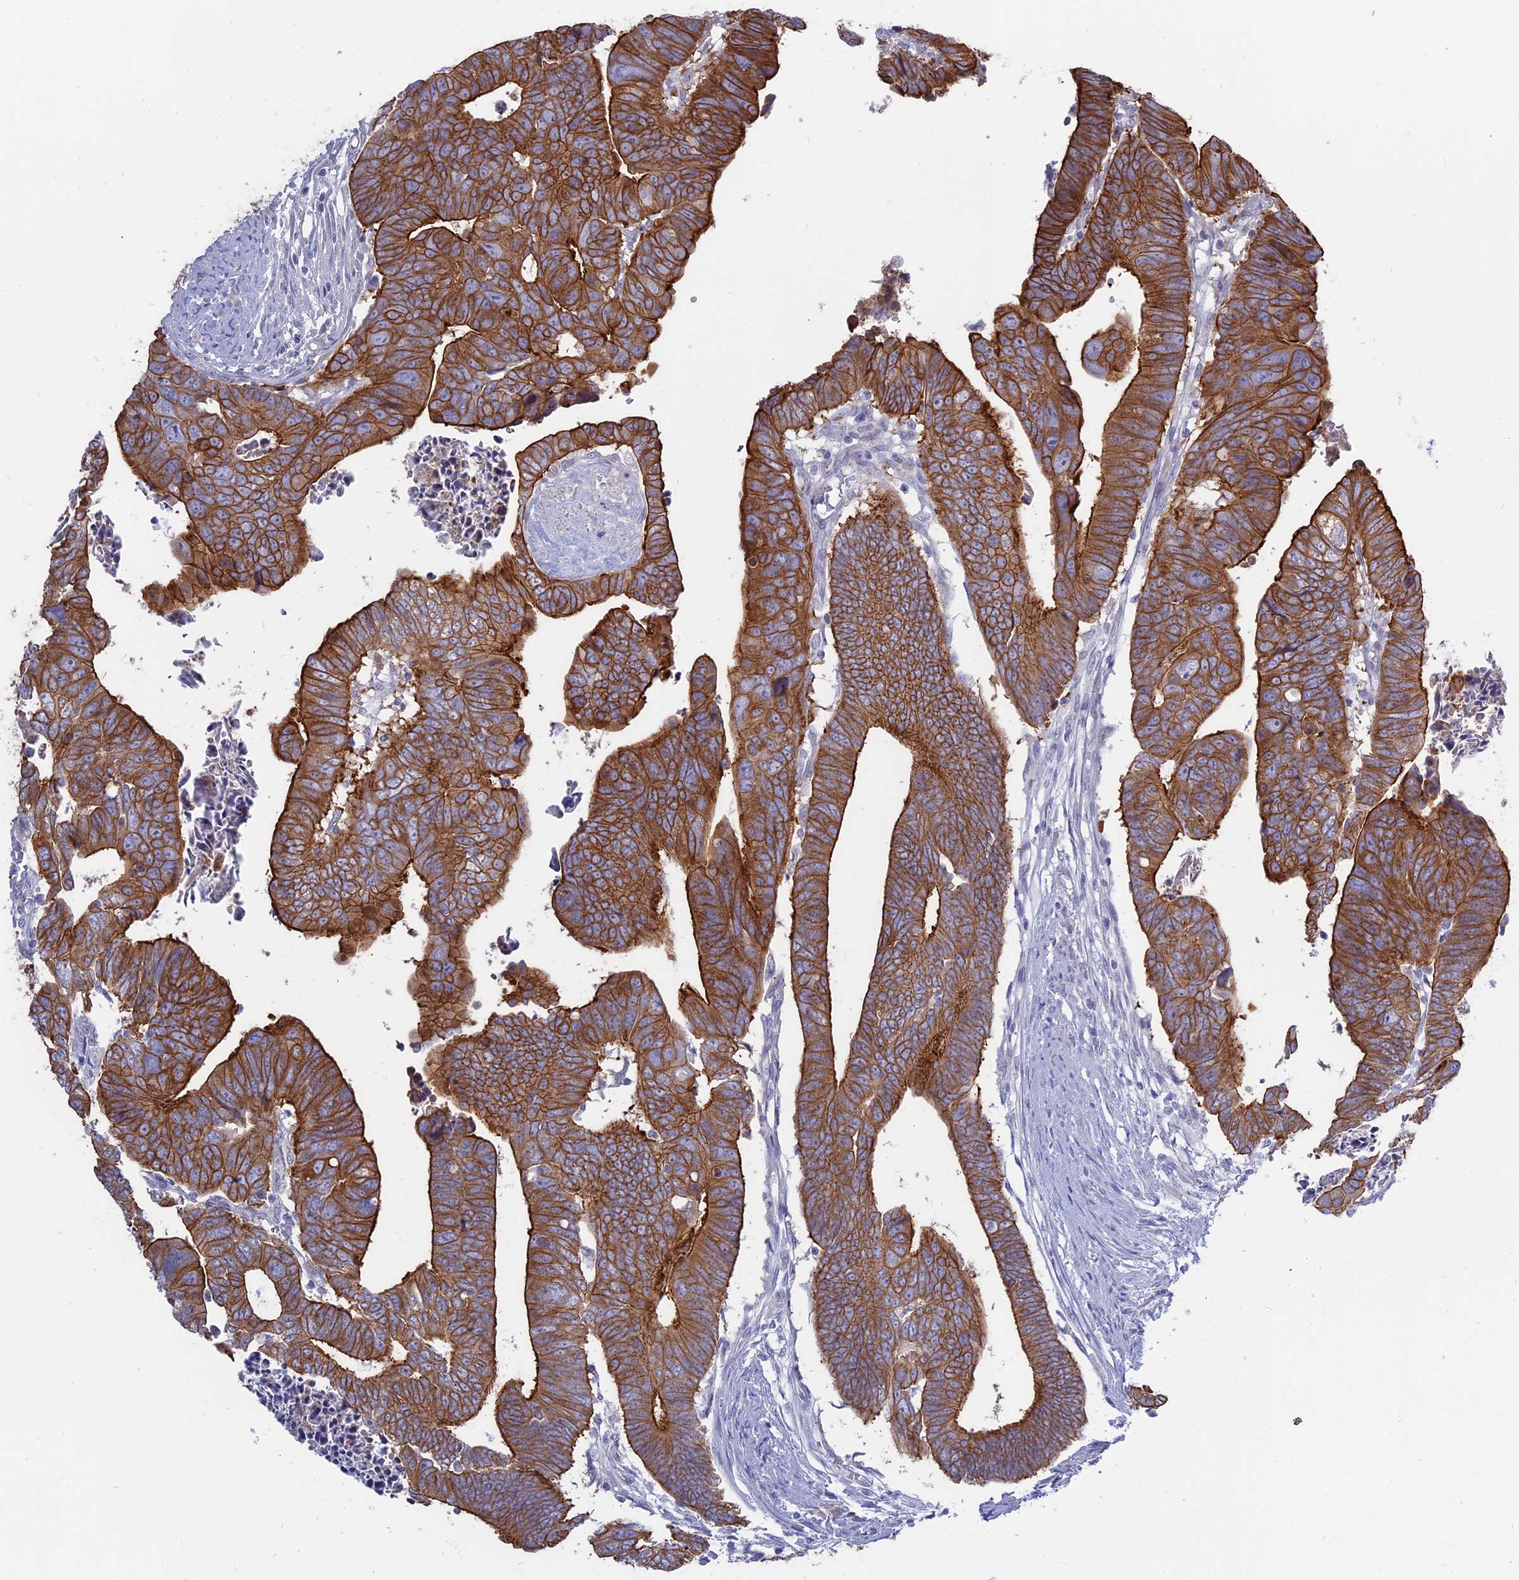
{"staining": {"intensity": "strong", "quantity": ">75%", "location": "cytoplasmic/membranous"}, "tissue": "colorectal cancer", "cell_type": "Tumor cells", "image_type": "cancer", "snomed": [{"axis": "morphology", "description": "Adenocarcinoma, NOS"}, {"axis": "topography", "description": "Rectum"}], "caption": "Immunohistochemical staining of human colorectal cancer (adenocarcinoma) reveals strong cytoplasmic/membranous protein positivity in about >75% of tumor cells.", "gene": "MYO5B", "patient": {"sex": "female", "age": 65}}